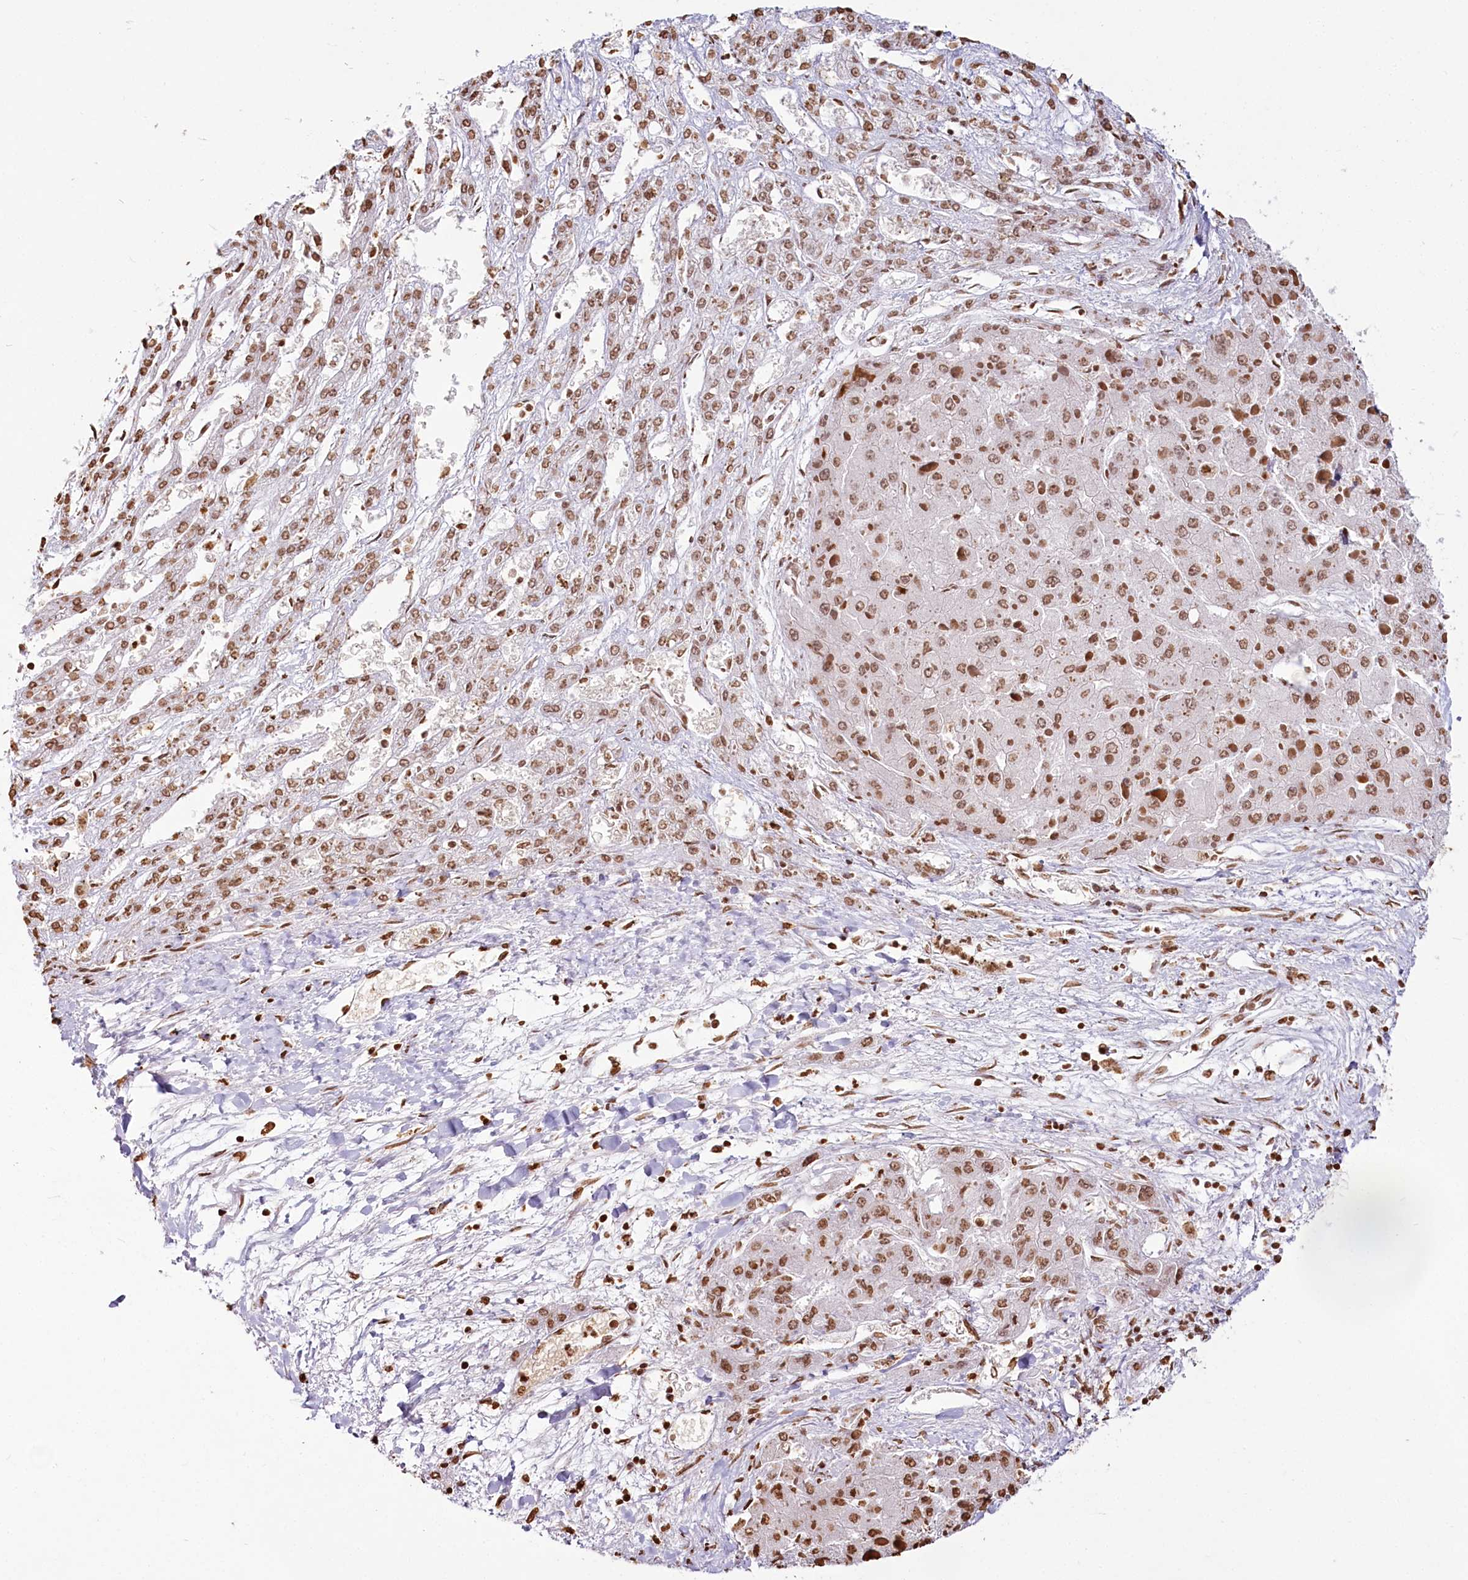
{"staining": {"intensity": "moderate", "quantity": ">75%", "location": "nuclear"}, "tissue": "liver cancer", "cell_type": "Tumor cells", "image_type": "cancer", "snomed": [{"axis": "morphology", "description": "Carcinoma, Hepatocellular, NOS"}, {"axis": "topography", "description": "Liver"}], "caption": "This photomicrograph exhibits immunohistochemistry (IHC) staining of human liver cancer, with medium moderate nuclear staining in approximately >75% of tumor cells.", "gene": "FAM13A", "patient": {"sex": "female", "age": 73}}